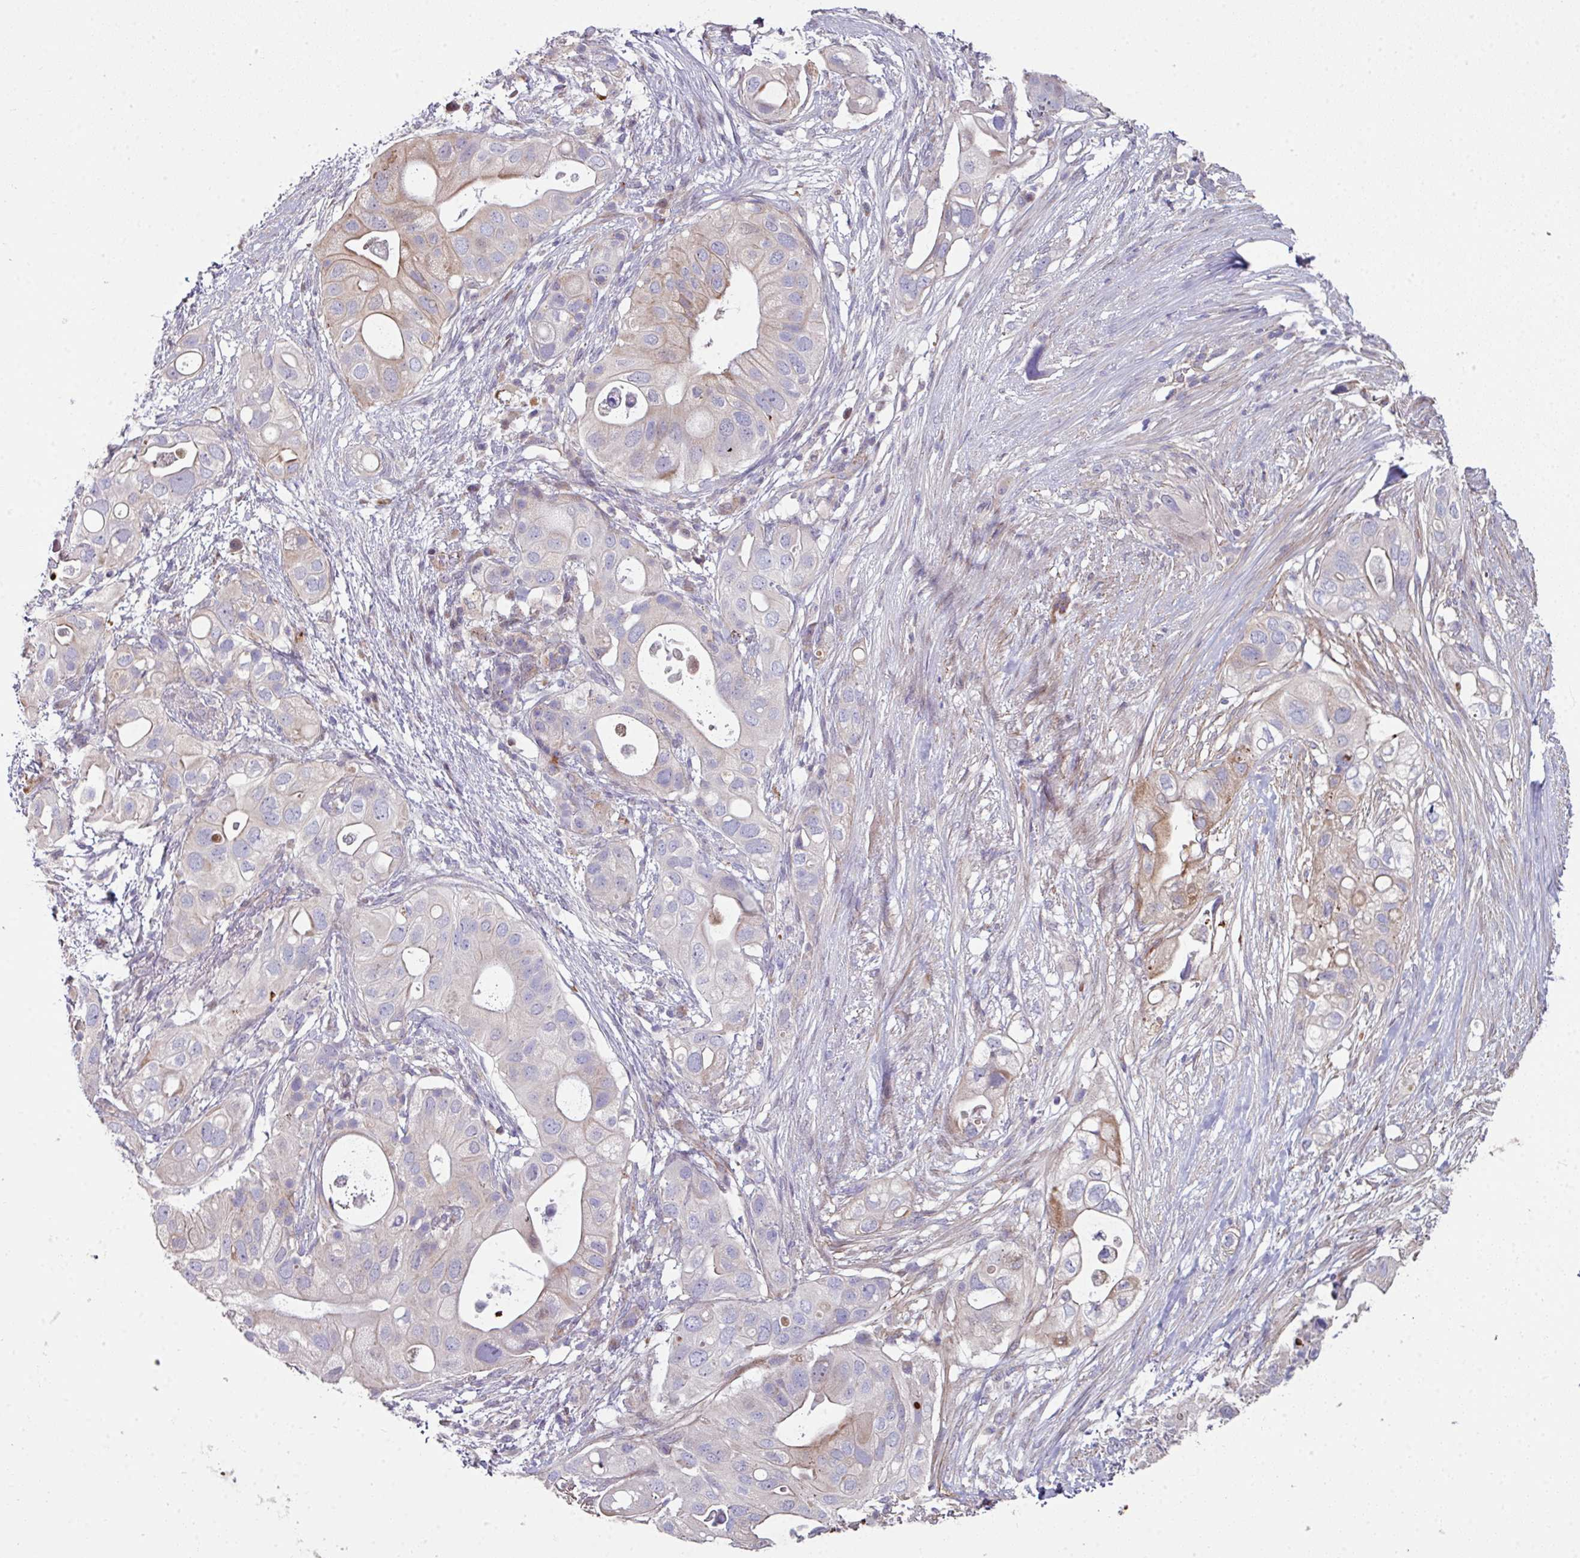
{"staining": {"intensity": "moderate", "quantity": "<25%", "location": "cytoplasmic/membranous"}, "tissue": "pancreatic cancer", "cell_type": "Tumor cells", "image_type": "cancer", "snomed": [{"axis": "morphology", "description": "Adenocarcinoma, NOS"}, {"axis": "topography", "description": "Pancreas"}], "caption": "This photomicrograph exhibits adenocarcinoma (pancreatic) stained with IHC to label a protein in brown. The cytoplasmic/membranous of tumor cells show moderate positivity for the protein. Nuclei are counter-stained blue.", "gene": "ANO9", "patient": {"sex": "female", "age": 72}}